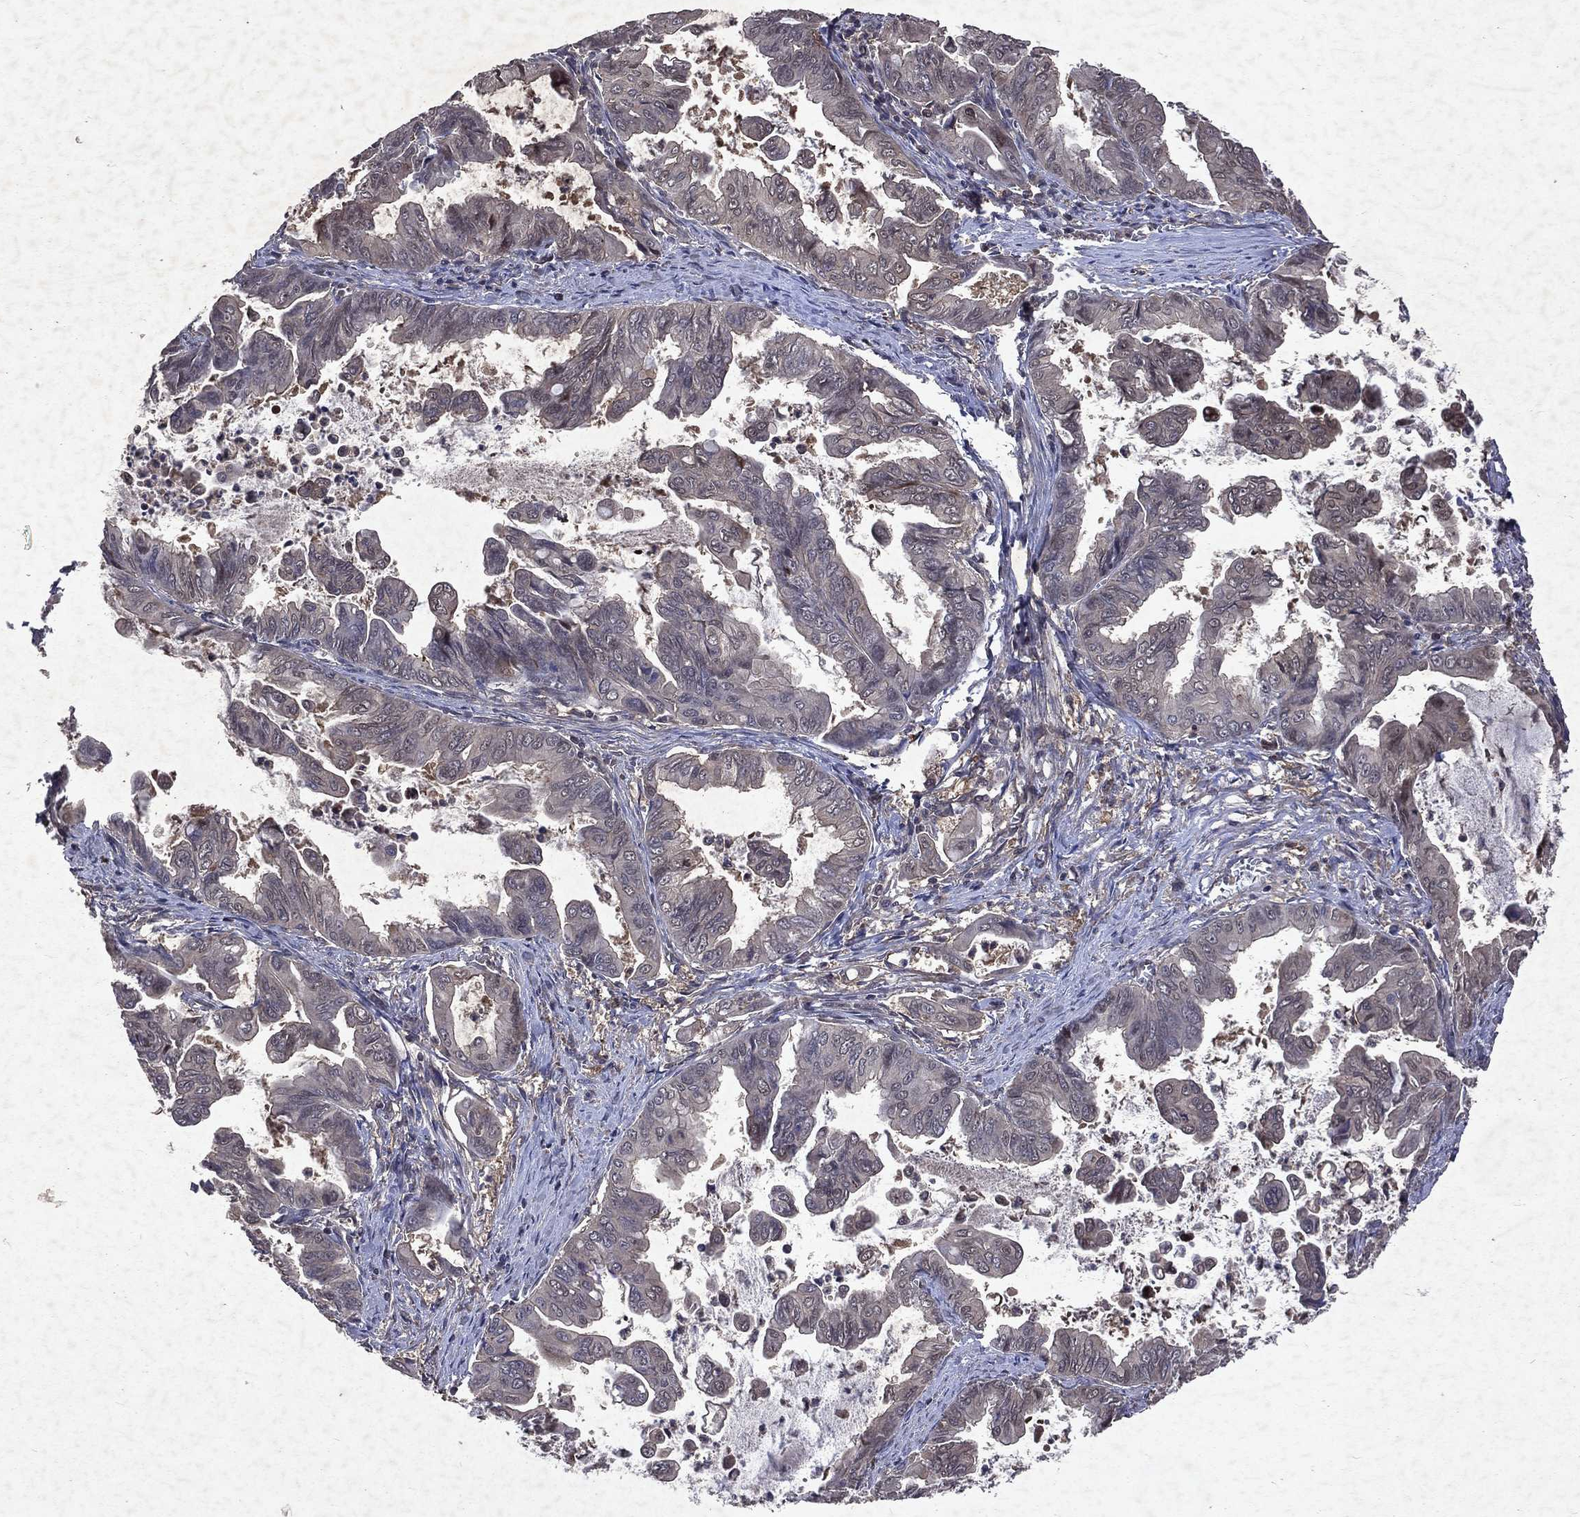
{"staining": {"intensity": "negative", "quantity": "none", "location": "none"}, "tissue": "stomach cancer", "cell_type": "Tumor cells", "image_type": "cancer", "snomed": [{"axis": "morphology", "description": "Adenocarcinoma, NOS"}, {"axis": "topography", "description": "Stomach, upper"}], "caption": "An image of human stomach cancer (adenocarcinoma) is negative for staining in tumor cells.", "gene": "MTAP", "patient": {"sex": "male", "age": 80}}